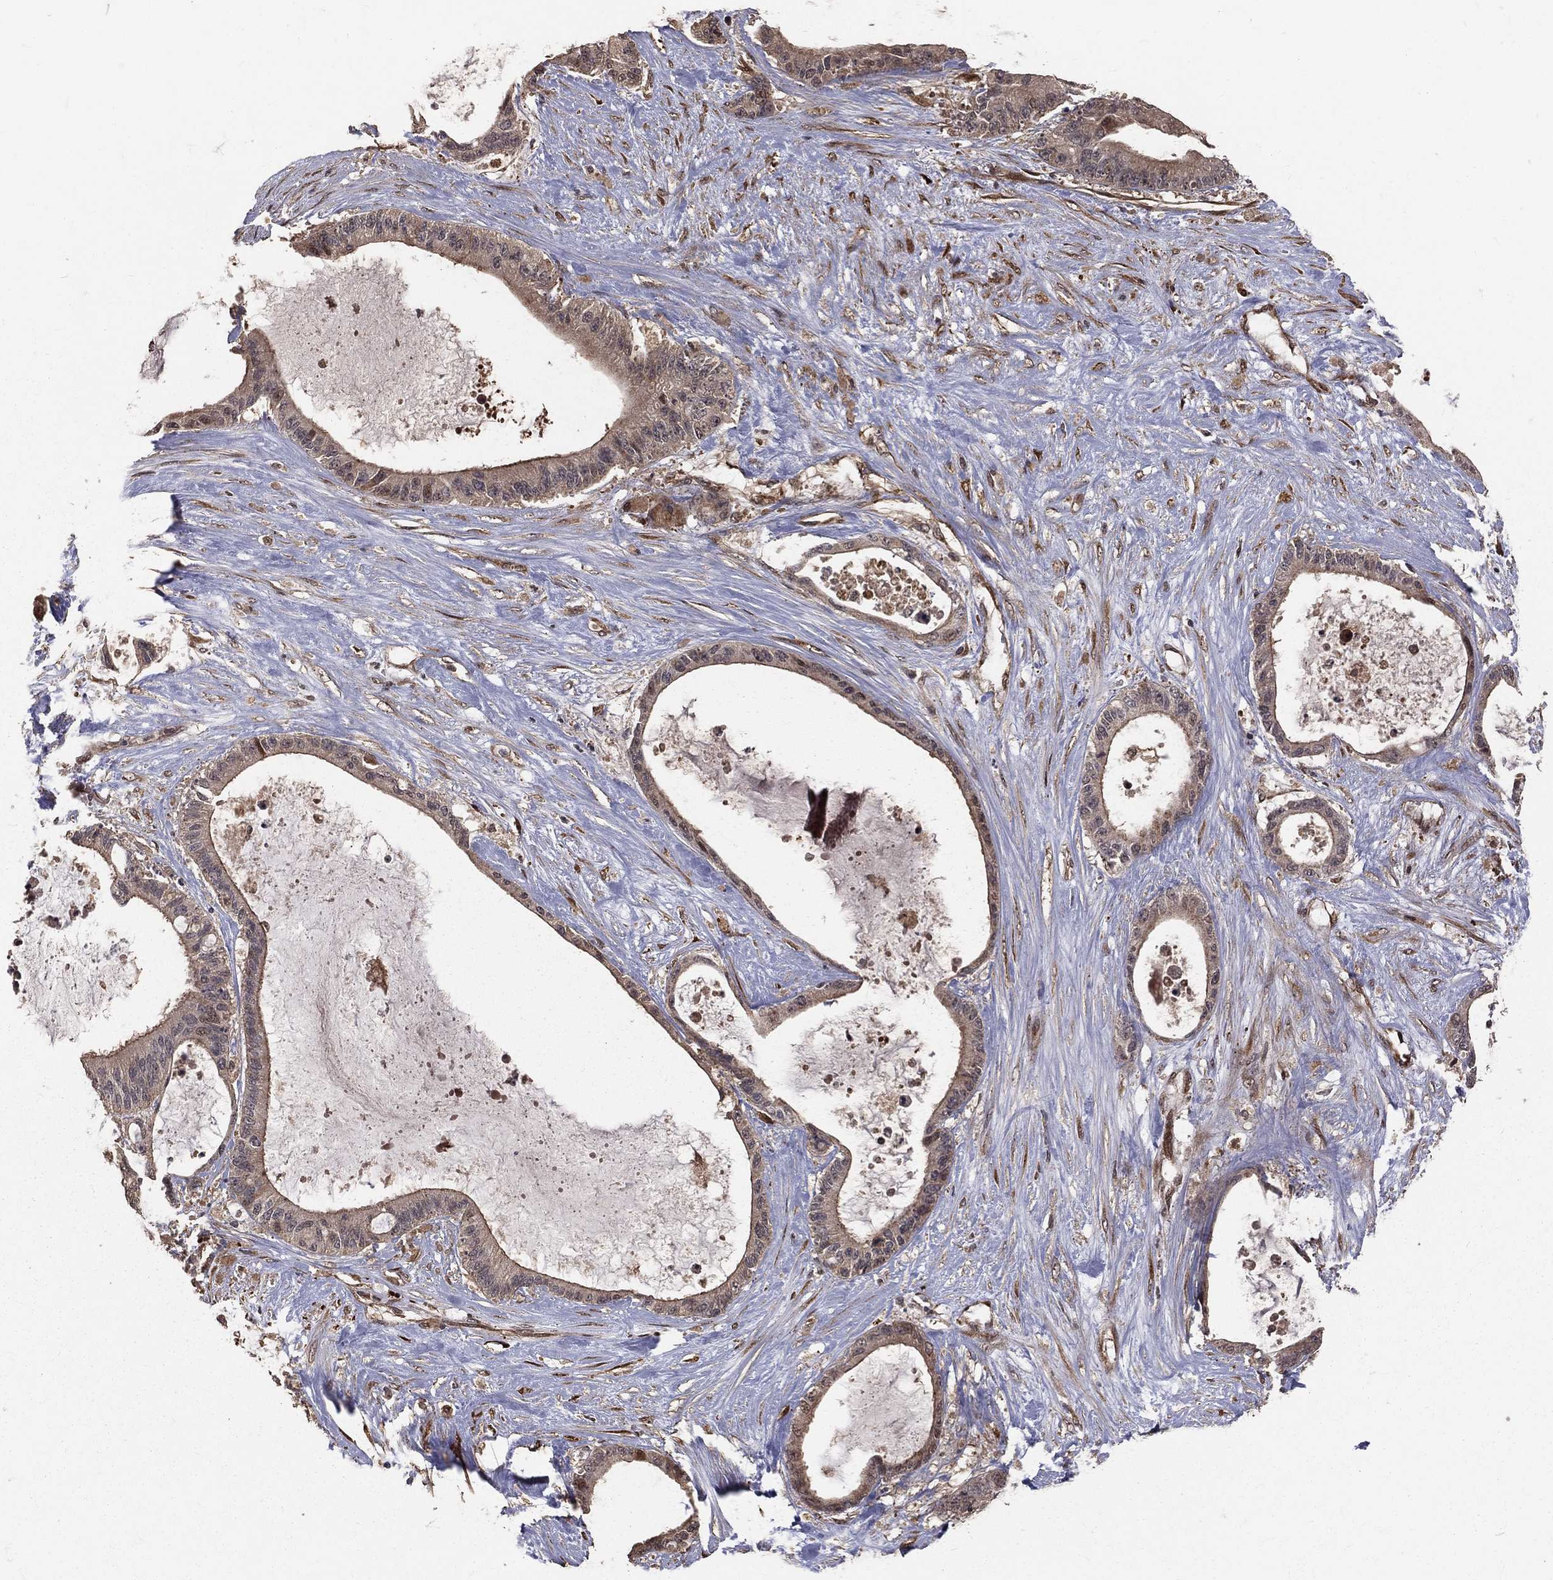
{"staining": {"intensity": "weak", "quantity": ">75%", "location": "cytoplasmic/membranous"}, "tissue": "liver cancer", "cell_type": "Tumor cells", "image_type": "cancer", "snomed": [{"axis": "morphology", "description": "Normal tissue, NOS"}, {"axis": "morphology", "description": "Cholangiocarcinoma"}, {"axis": "topography", "description": "Liver"}, {"axis": "topography", "description": "Peripheral nerve tissue"}], "caption": "High-magnification brightfield microscopy of cholangiocarcinoma (liver) stained with DAB (brown) and counterstained with hematoxylin (blue). tumor cells exhibit weak cytoplasmic/membranous staining is appreciated in about>75% of cells. The staining was performed using DAB to visualize the protein expression in brown, while the nuclei were stained in blue with hematoxylin (Magnification: 20x).", "gene": "MAPK1", "patient": {"sex": "female", "age": 73}}